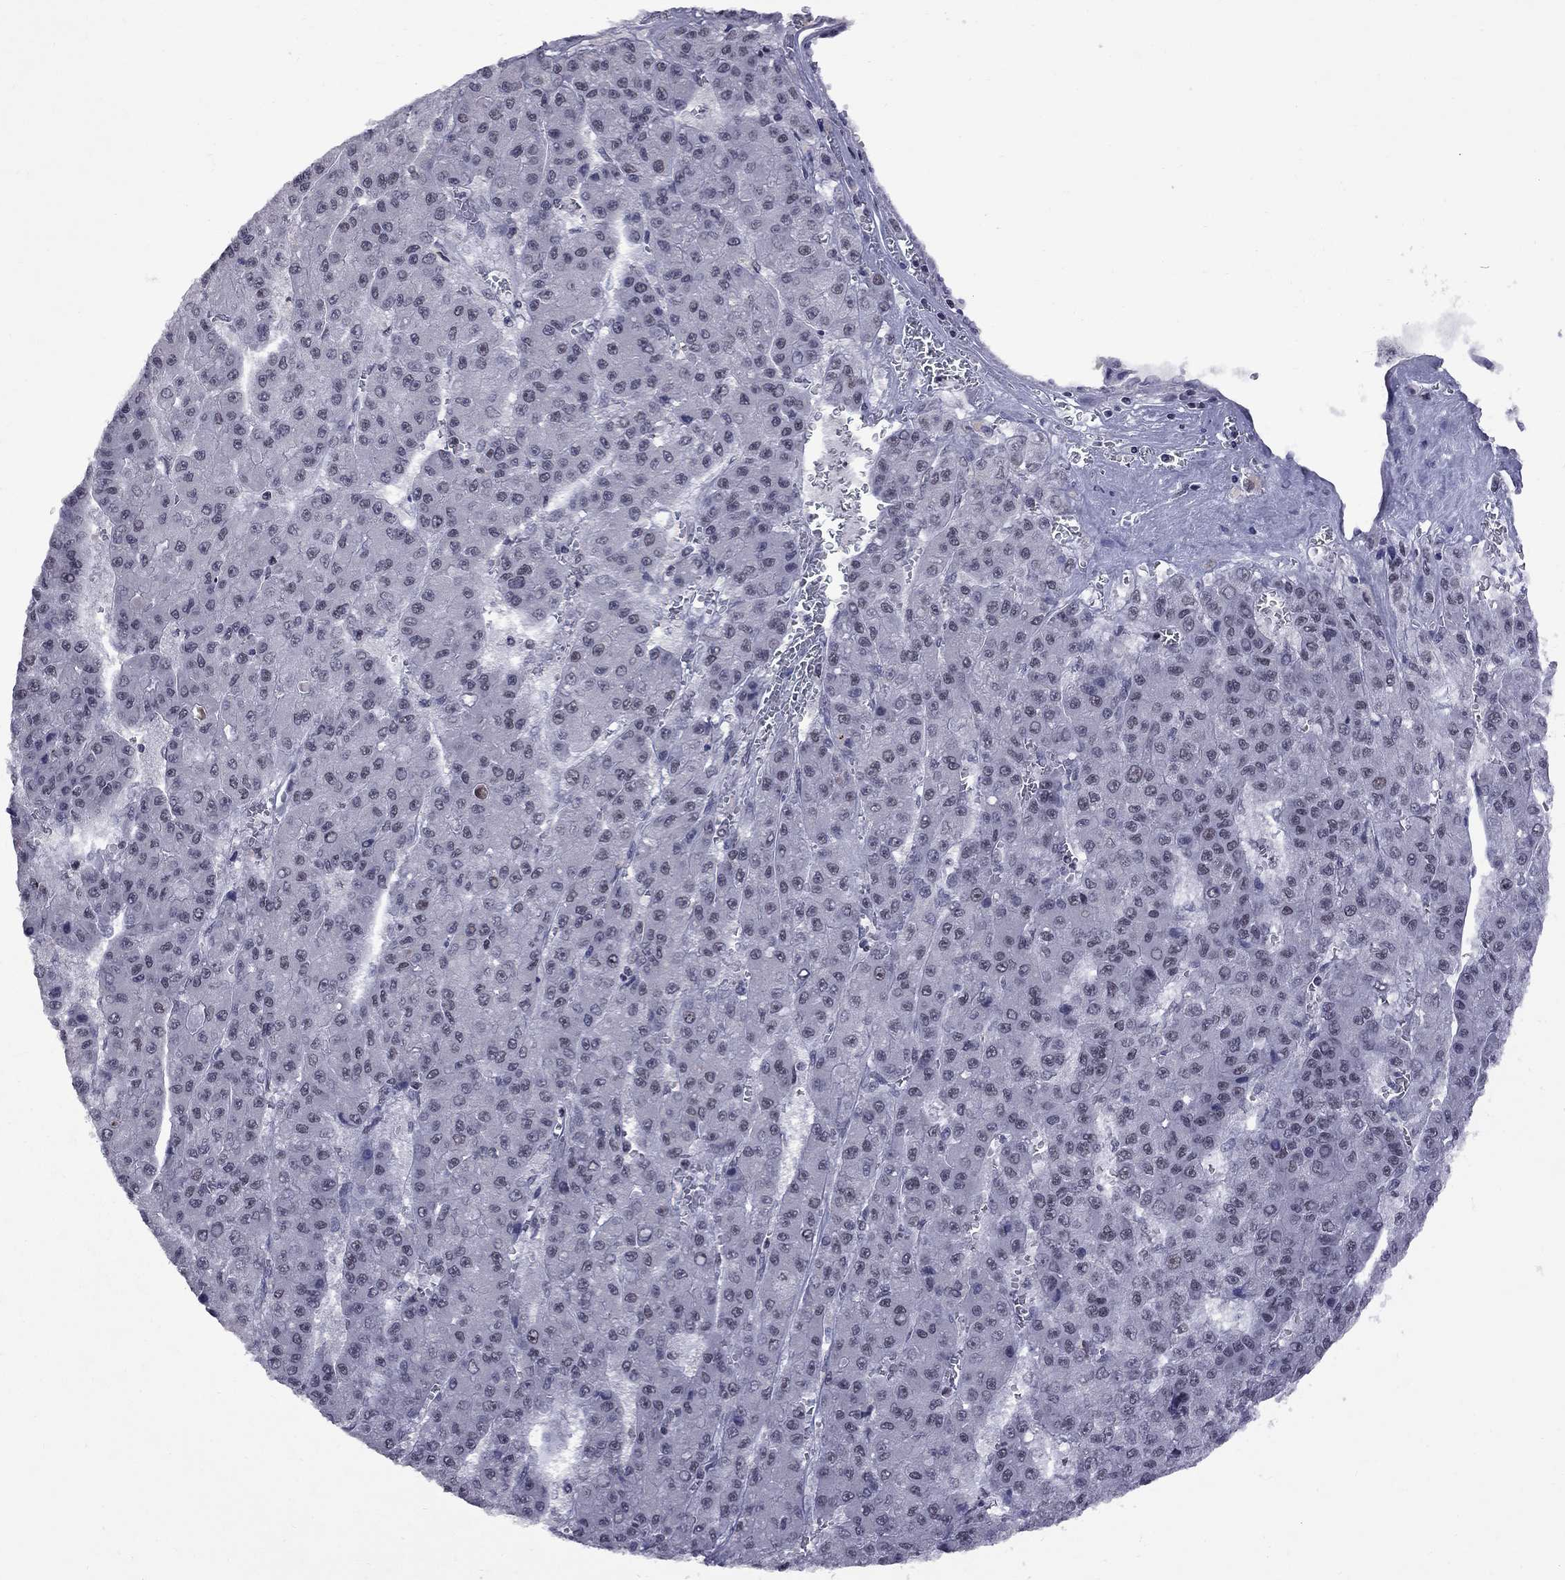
{"staining": {"intensity": "negative", "quantity": "none", "location": "none"}, "tissue": "liver cancer", "cell_type": "Tumor cells", "image_type": "cancer", "snomed": [{"axis": "morphology", "description": "Carcinoma, Hepatocellular, NOS"}, {"axis": "topography", "description": "Liver"}], "caption": "Tumor cells are negative for brown protein staining in liver cancer (hepatocellular carcinoma).", "gene": "TAF9", "patient": {"sex": "male", "age": 70}}